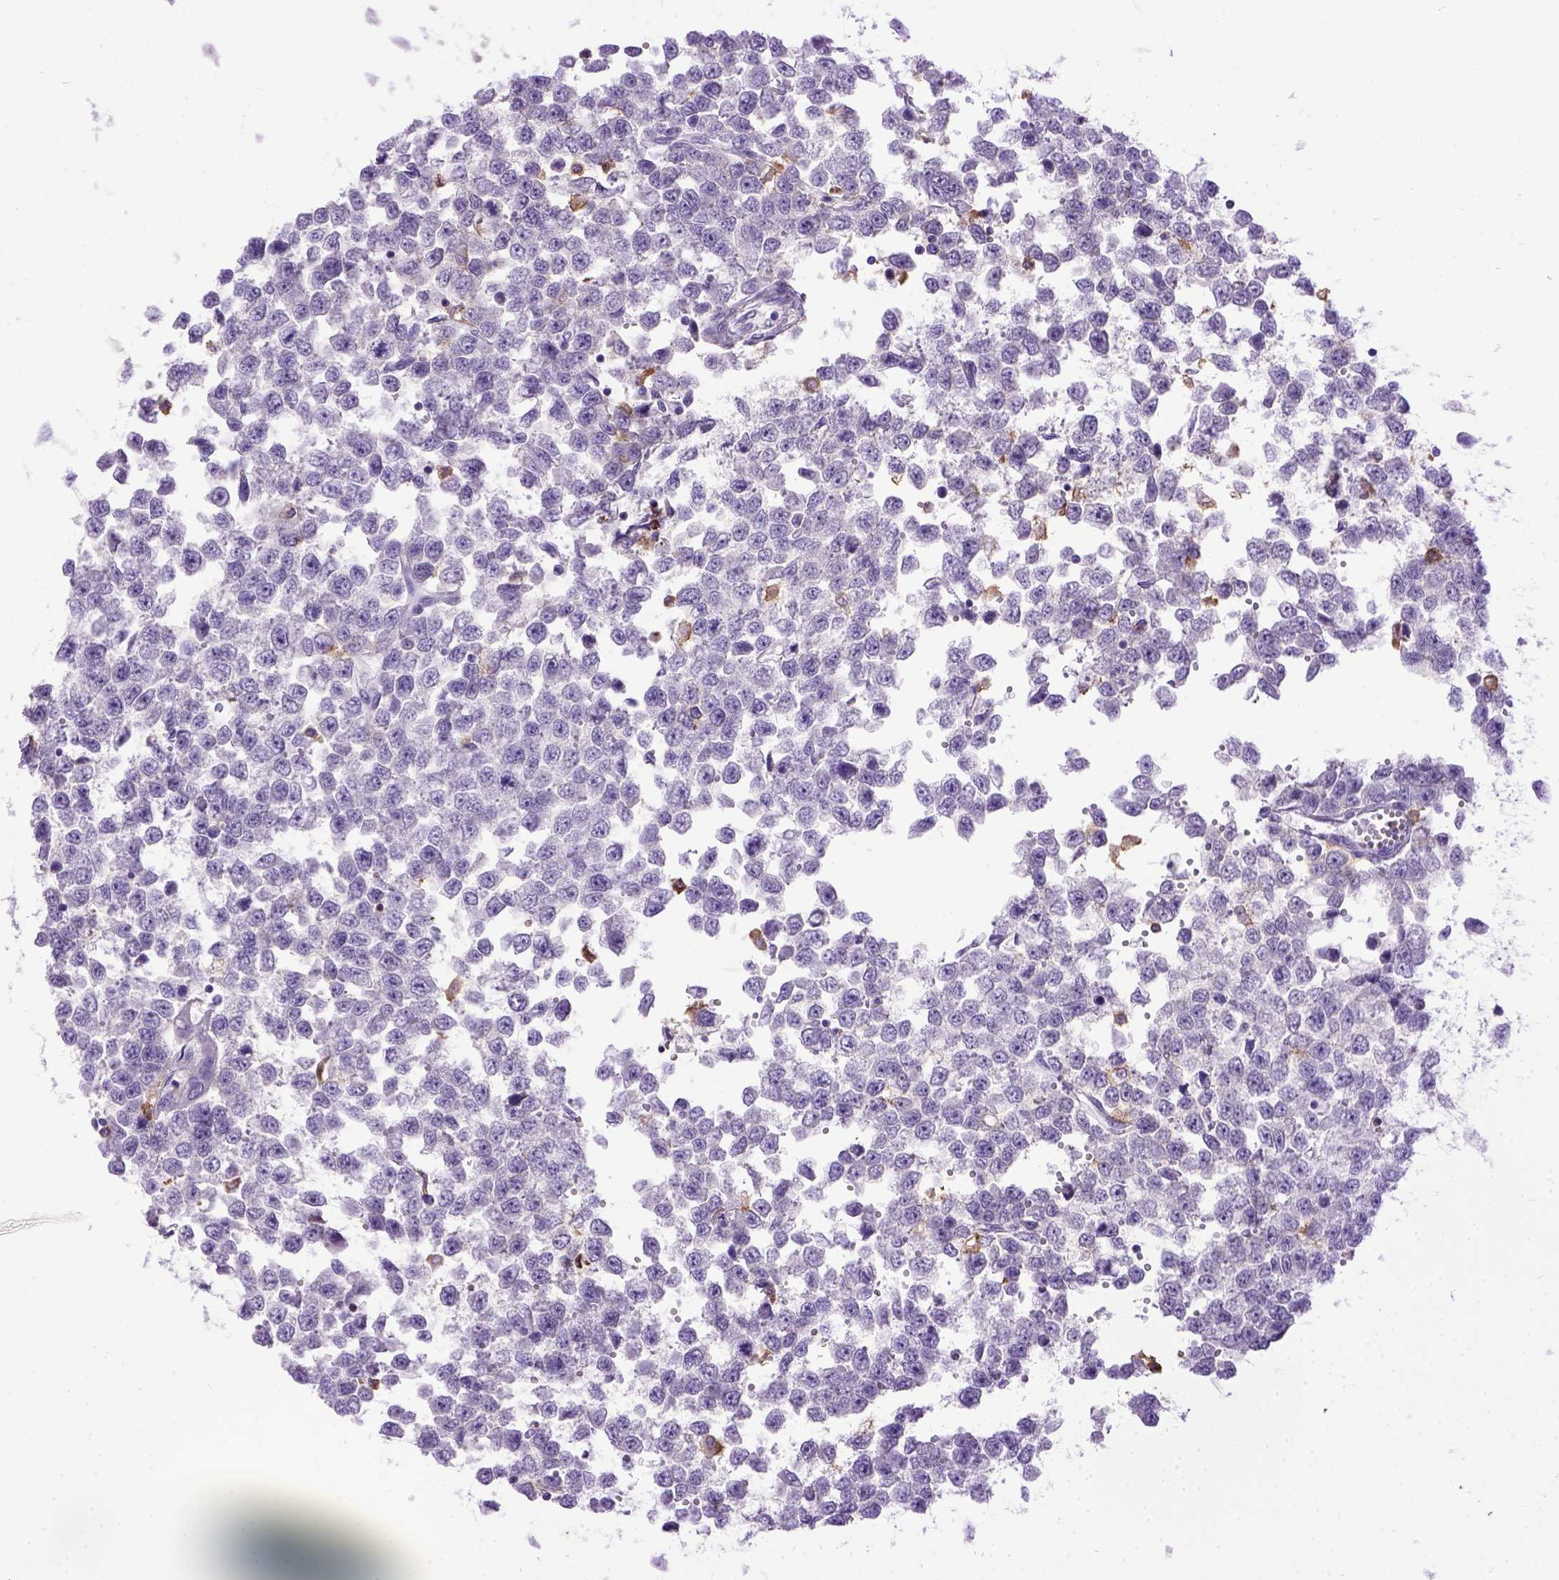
{"staining": {"intensity": "negative", "quantity": "none", "location": "none"}, "tissue": "testis cancer", "cell_type": "Tumor cells", "image_type": "cancer", "snomed": [{"axis": "morphology", "description": "Normal tissue, NOS"}, {"axis": "morphology", "description": "Seminoma, NOS"}, {"axis": "topography", "description": "Testis"}, {"axis": "topography", "description": "Epididymis"}], "caption": "Tumor cells show no significant staining in testis cancer (seminoma). (DAB (3,3'-diaminobenzidine) IHC visualized using brightfield microscopy, high magnification).", "gene": "ITGAX", "patient": {"sex": "male", "age": 34}}